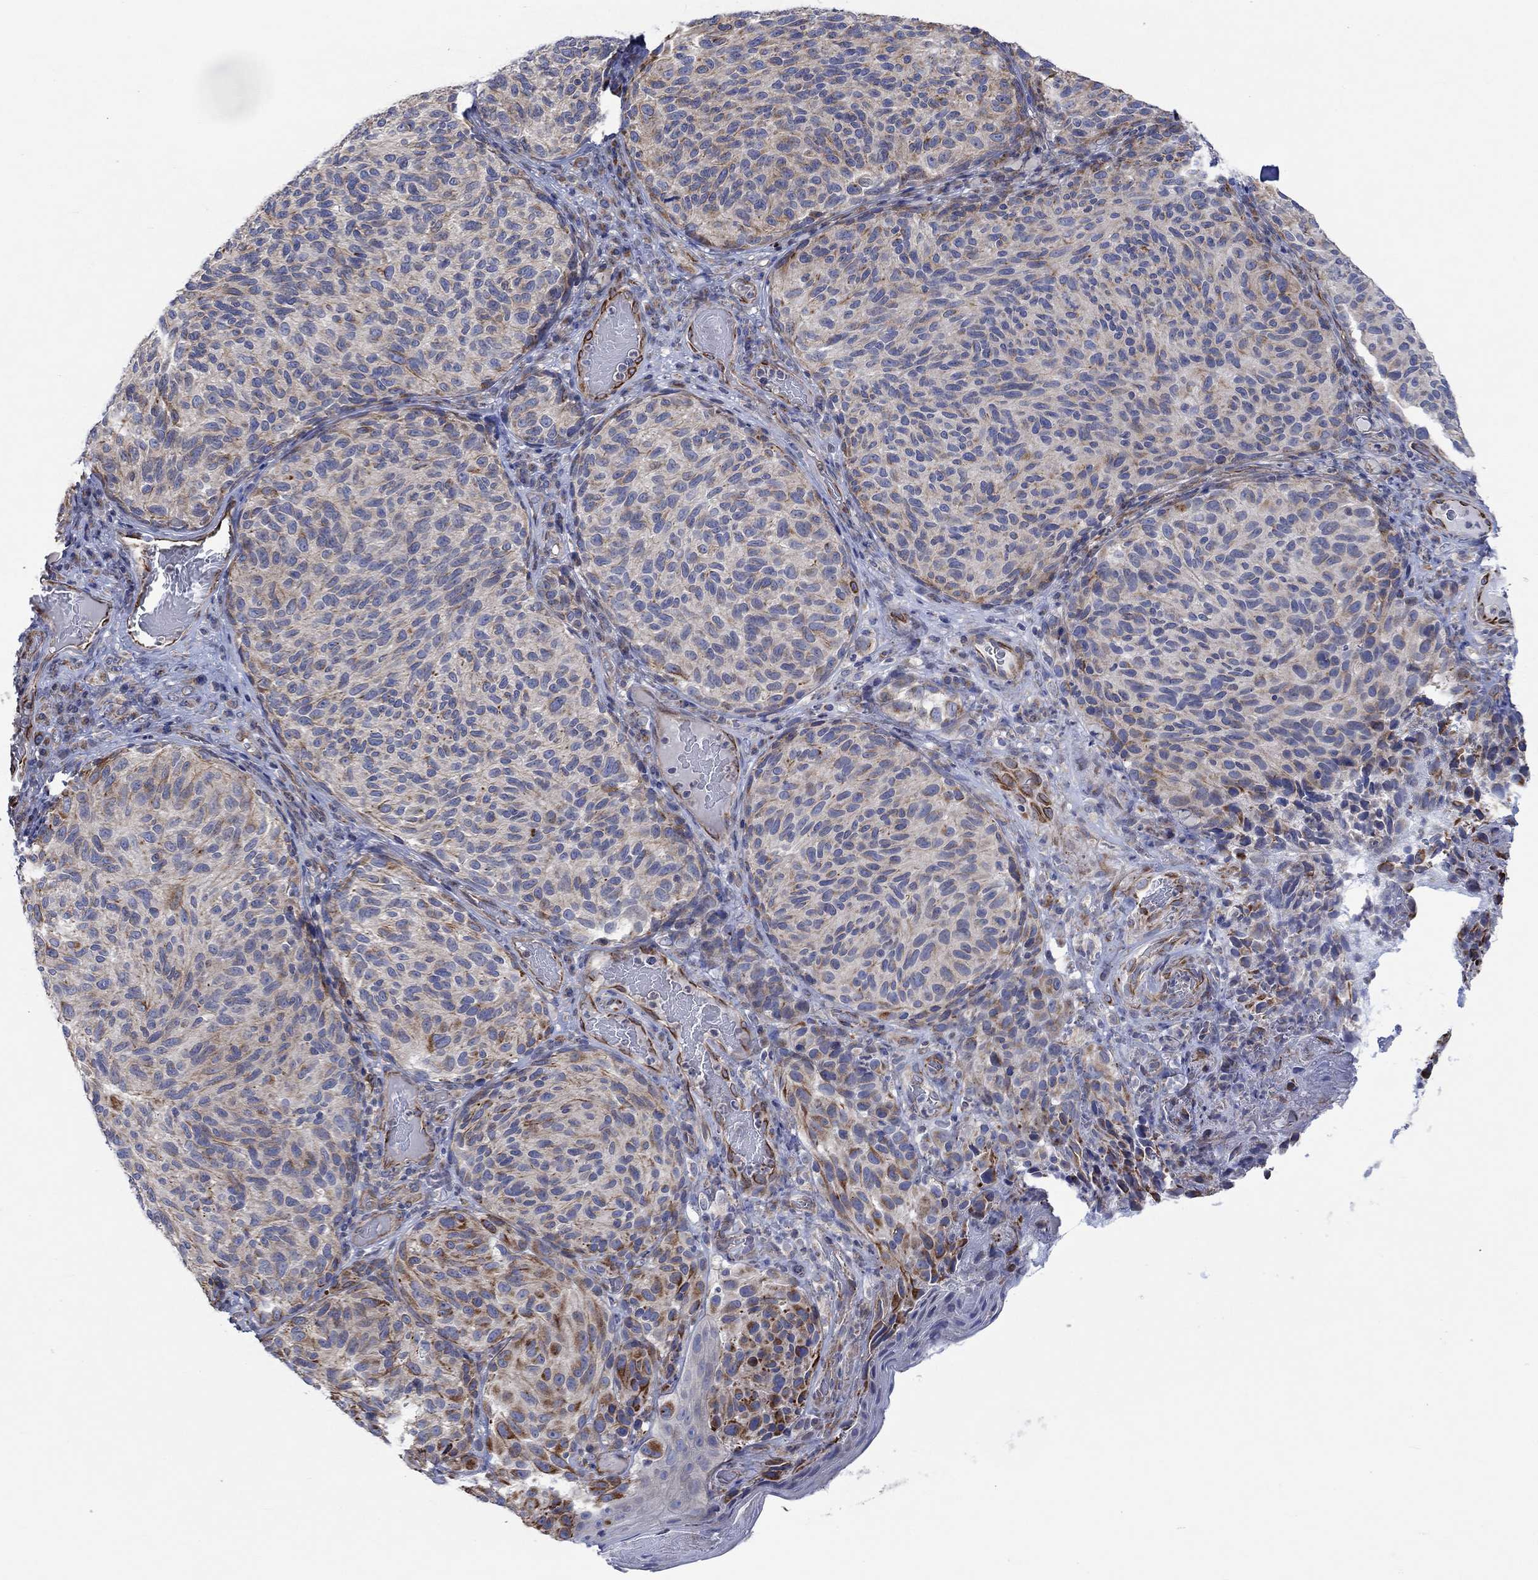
{"staining": {"intensity": "weak", "quantity": "25%-75%", "location": "cytoplasmic/membranous"}, "tissue": "melanoma", "cell_type": "Tumor cells", "image_type": "cancer", "snomed": [{"axis": "morphology", "description": "Malignant melanoma, NOS"}, {"axis": "topography", "description": "Skin"}], "caption": "This photomicrograph shows immunohistochemistry (IHC) staining of melanoma, with low weak cytoplasmic/membranous staining in approximately 25%-75% of tumor cells.", "gene": "CAMK1D", "patient": {"sex": "female", "age": 73}}